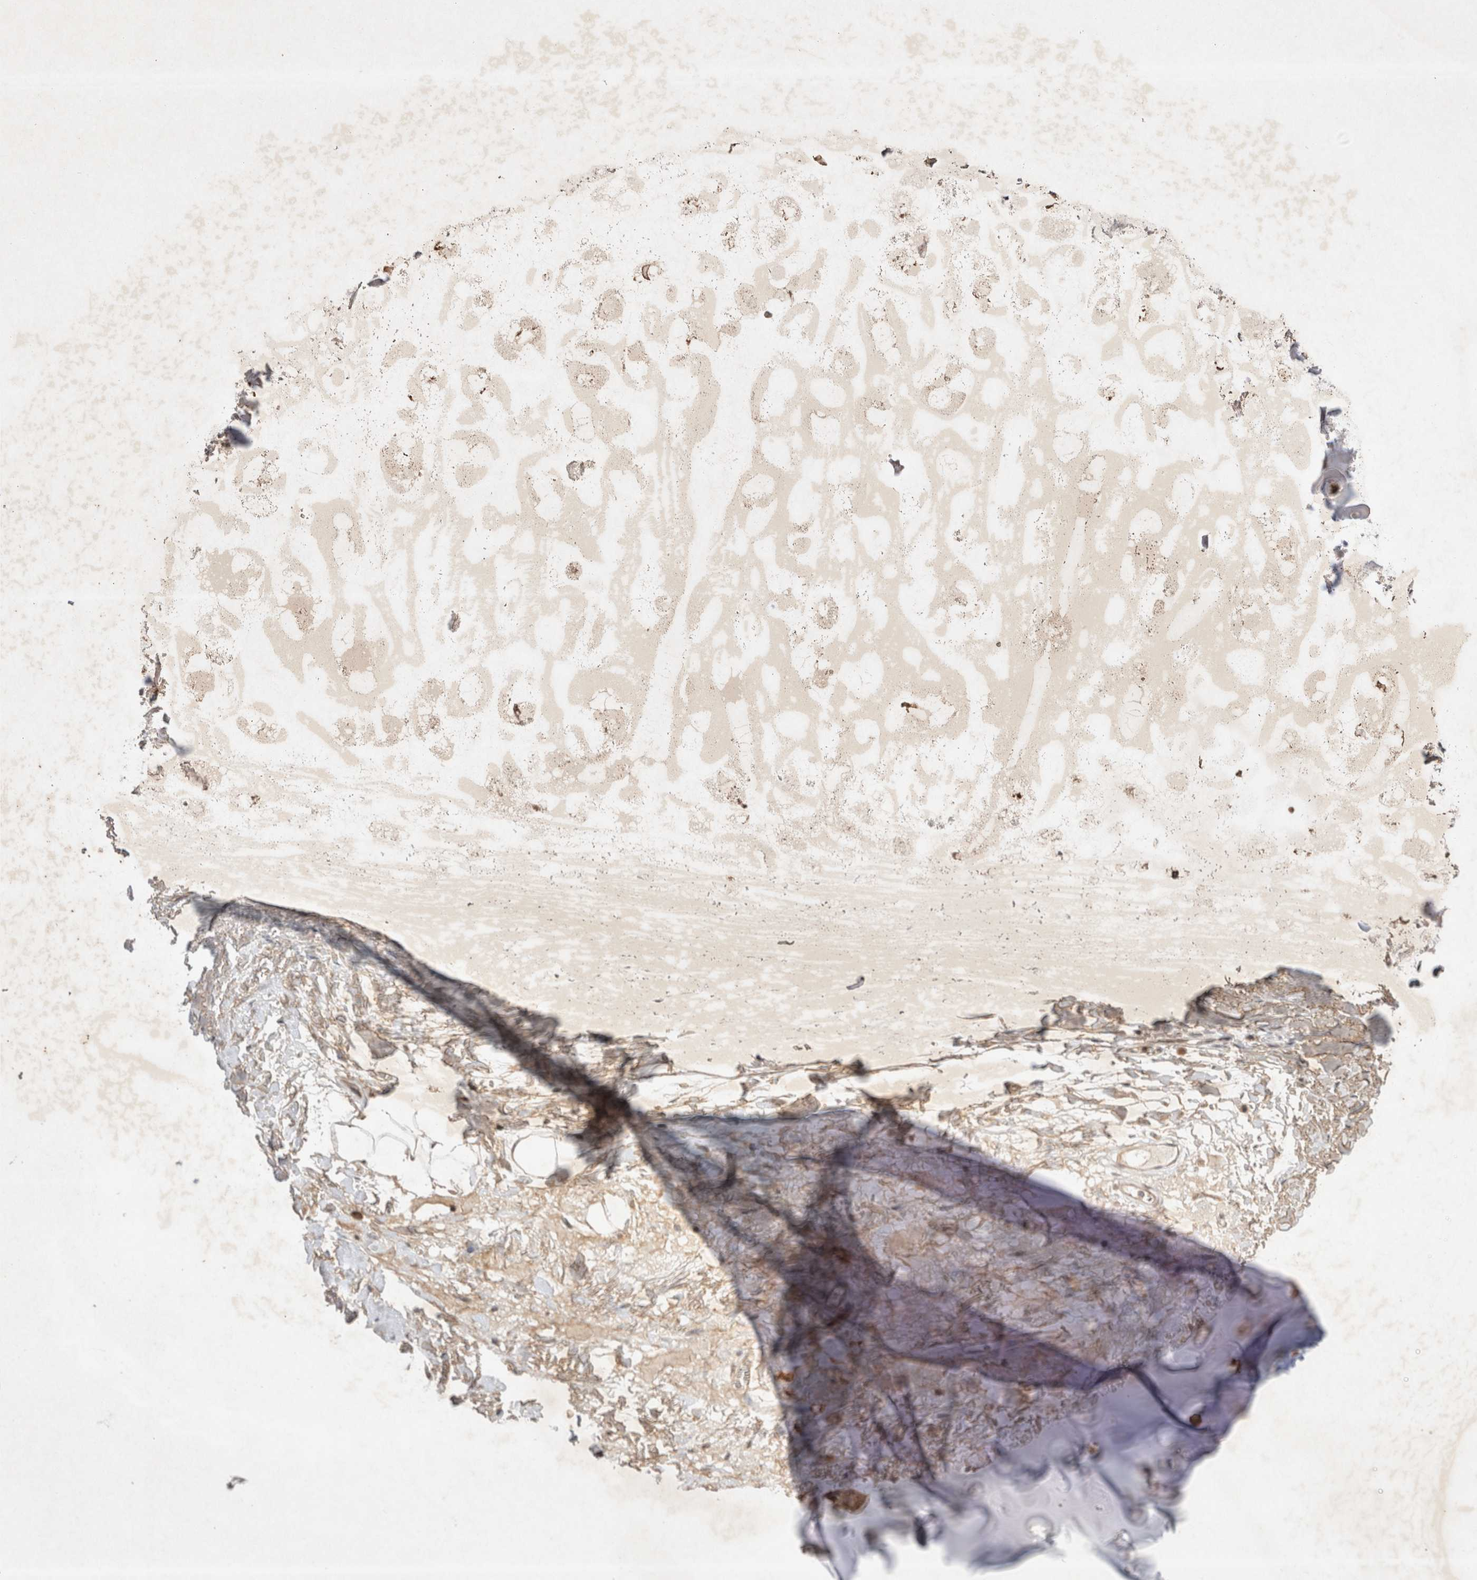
{"staining": {"intensity": "negative", "quantity": "none", "location": "none"}, "tissue": "adipose tissue", "cell_type": "Adipocytes", "image_type": "normal", "snomed": [{"axis": "morphology", "description": "Normal tissue, NOS"}, {"axis": "topography", "description": "Cartilage tissue"}], "caption": "DAB immunohistochemical staining of unremarkable adipose tissue reveals no significant staining in adipocytes.", "gene": "EIF2AK1", "patient": {"sex": "female", "age": 63}}